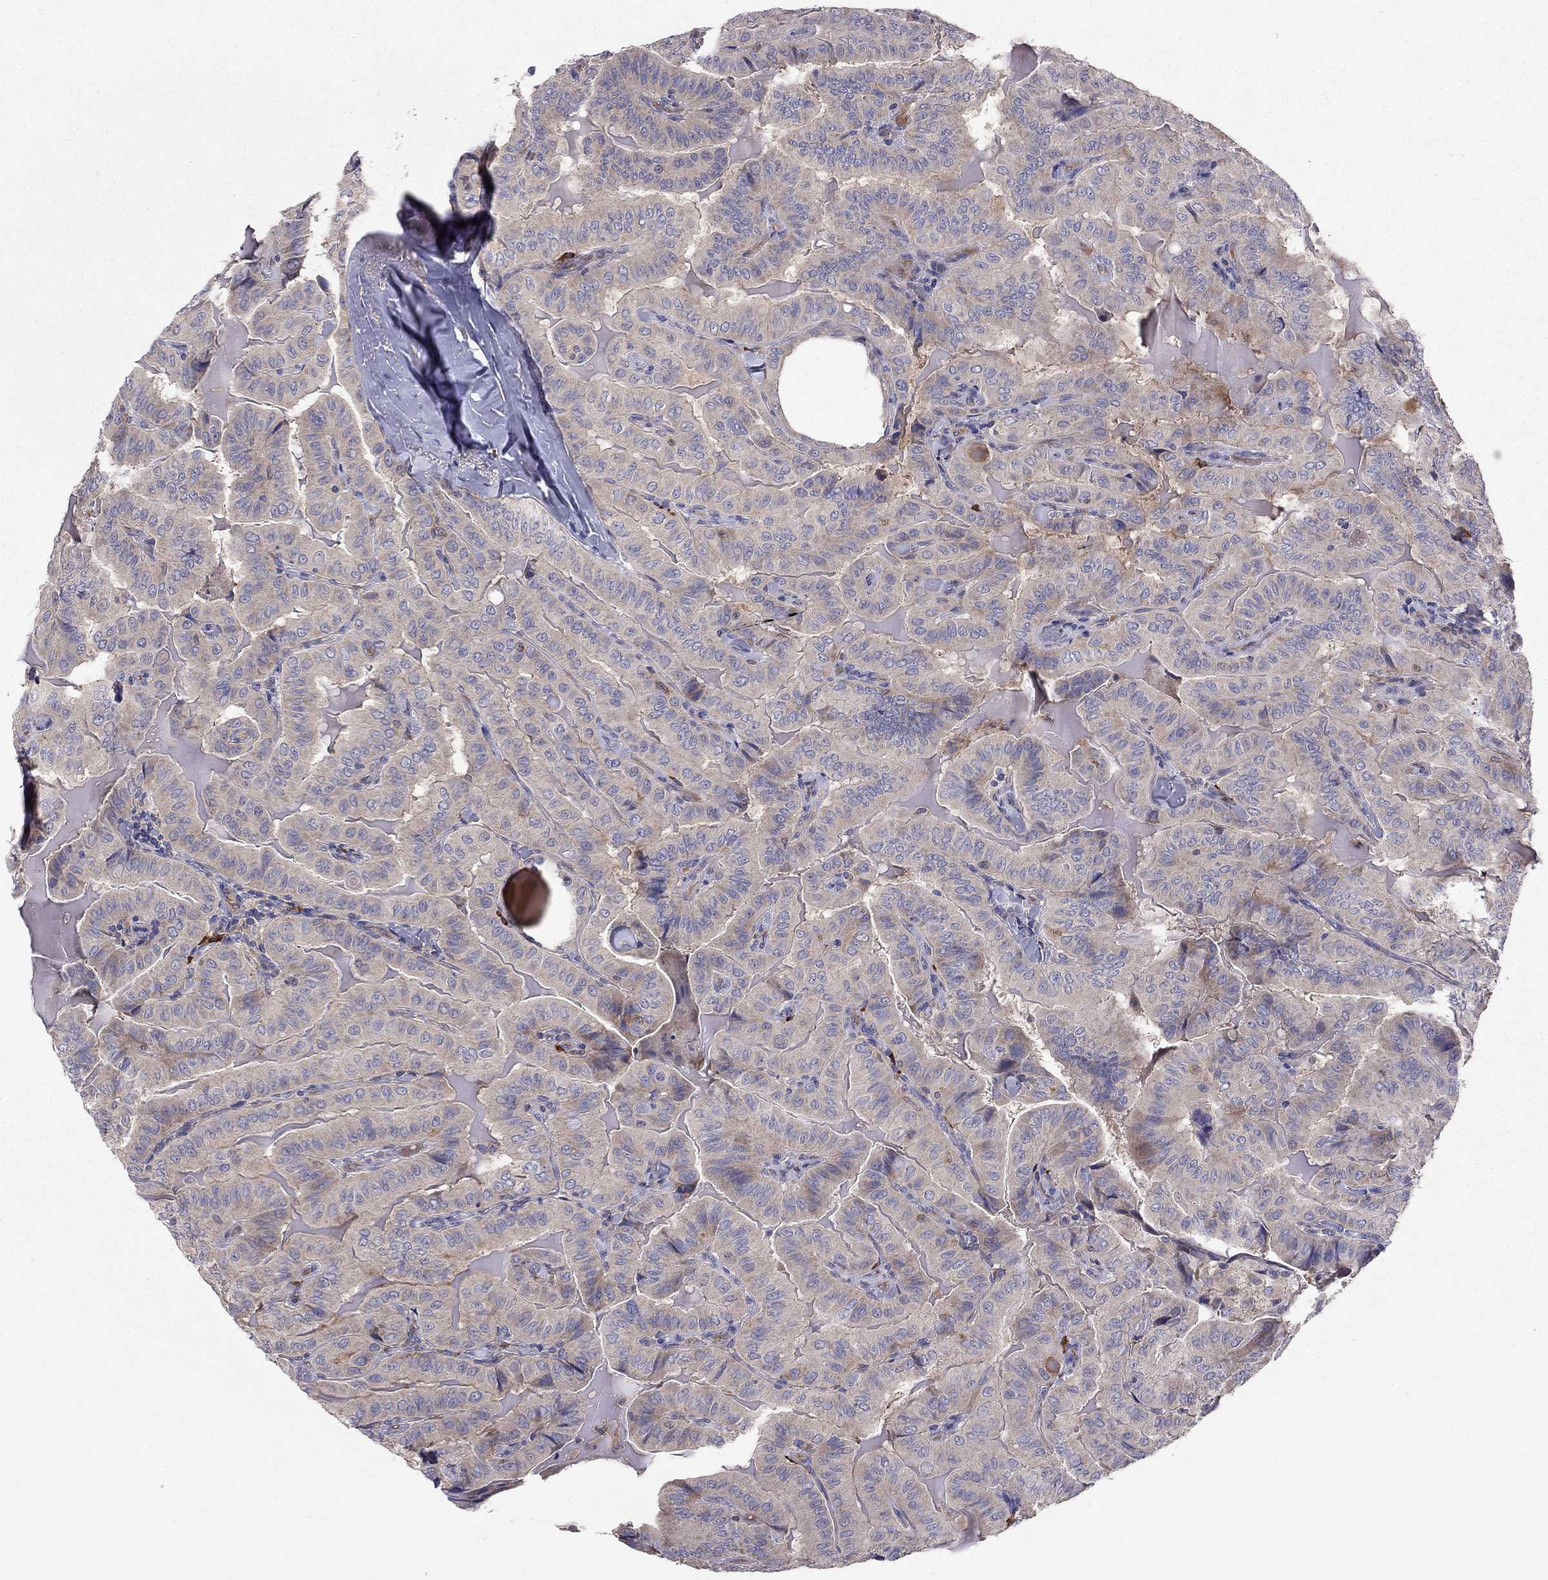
{"staining": {"intensity": "moderate", "quantity": "25%-75%", "location": "cytoplasmic/membranous"}, "tissue": "thyroid cancer", "cell_type": "Tumor cells", "image_type": "cancer", "snomed": [{"axis": "morphology", "description": "Papillary adenocarcinoma, NOS"}, {"axis": "topography", "description": "Thyroid gland"}], "caption": "Immunohistochemical staining of human thyroid papillary adenocarcinoma demonstrates moderate cytoplasmic/membranous protein expression in about 25%-75% of tumor cells.", "gene": "PIK3CG", "patient": {"sex": "female", "age": 68}}